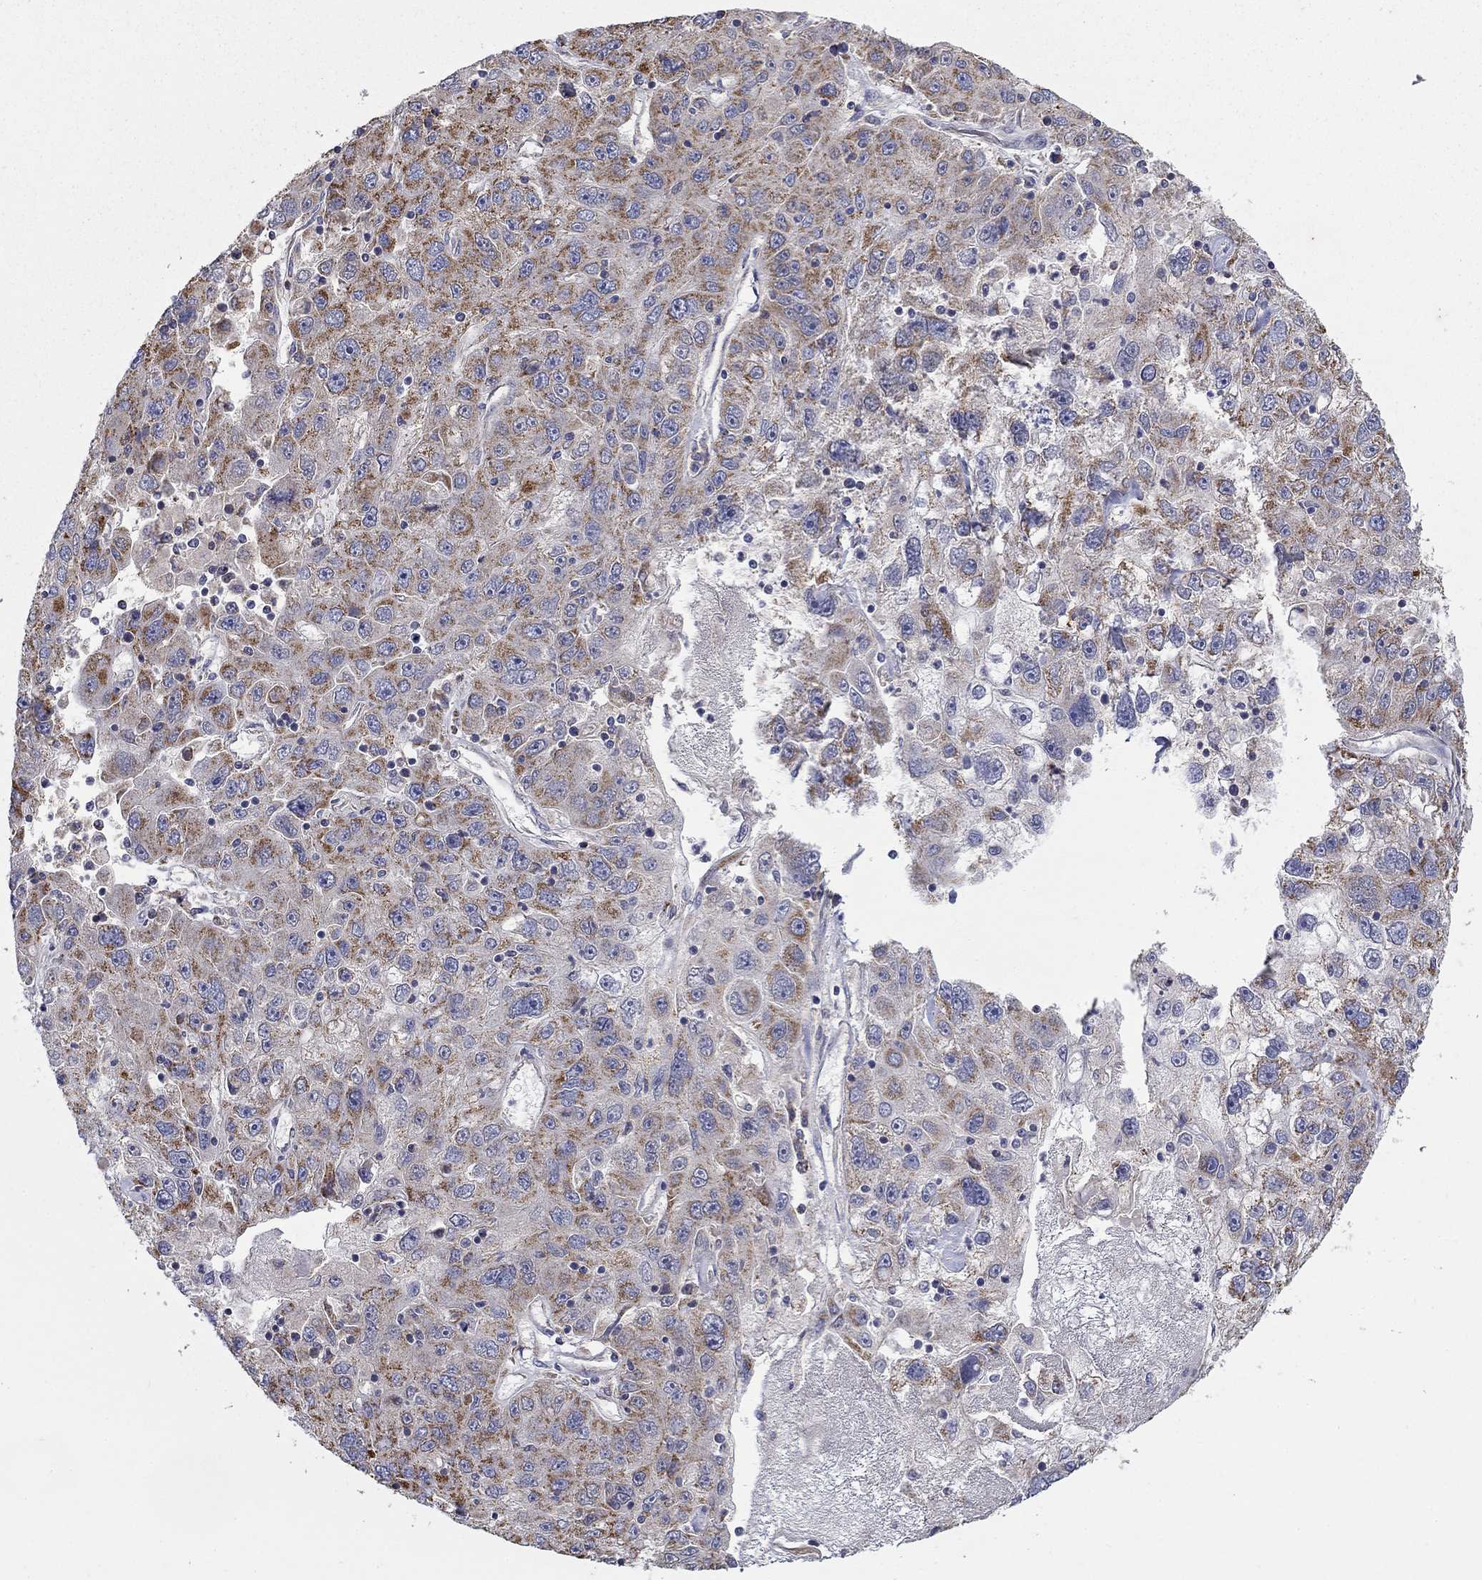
{"staining": {"intensity": "moderate", "quantity": "25%-75%", "location": "cytoplasmic/membranous"}, "tissue": "stomach cancer", "cell_type": "Tumor cells", "image_type": "cancer", "snomed": [{"axis": "morphology", "description": "Adenocarcinoma, NOS"}, {"axis": "topography", "description": "Stomach"}], "caption": "Immunohistochemical staining of human stomach adenocarcinoma reveals medium levels of moderate cytoplasmic/membranous protein expression in approximately 25%-75% of tumor cells. (Stains: DAB in brown, nuclei in blue, Microscopy: brightfield microscopy at high magnification).", "gene": "HPS5", "patient": {"sex": "male", "age": 56}}